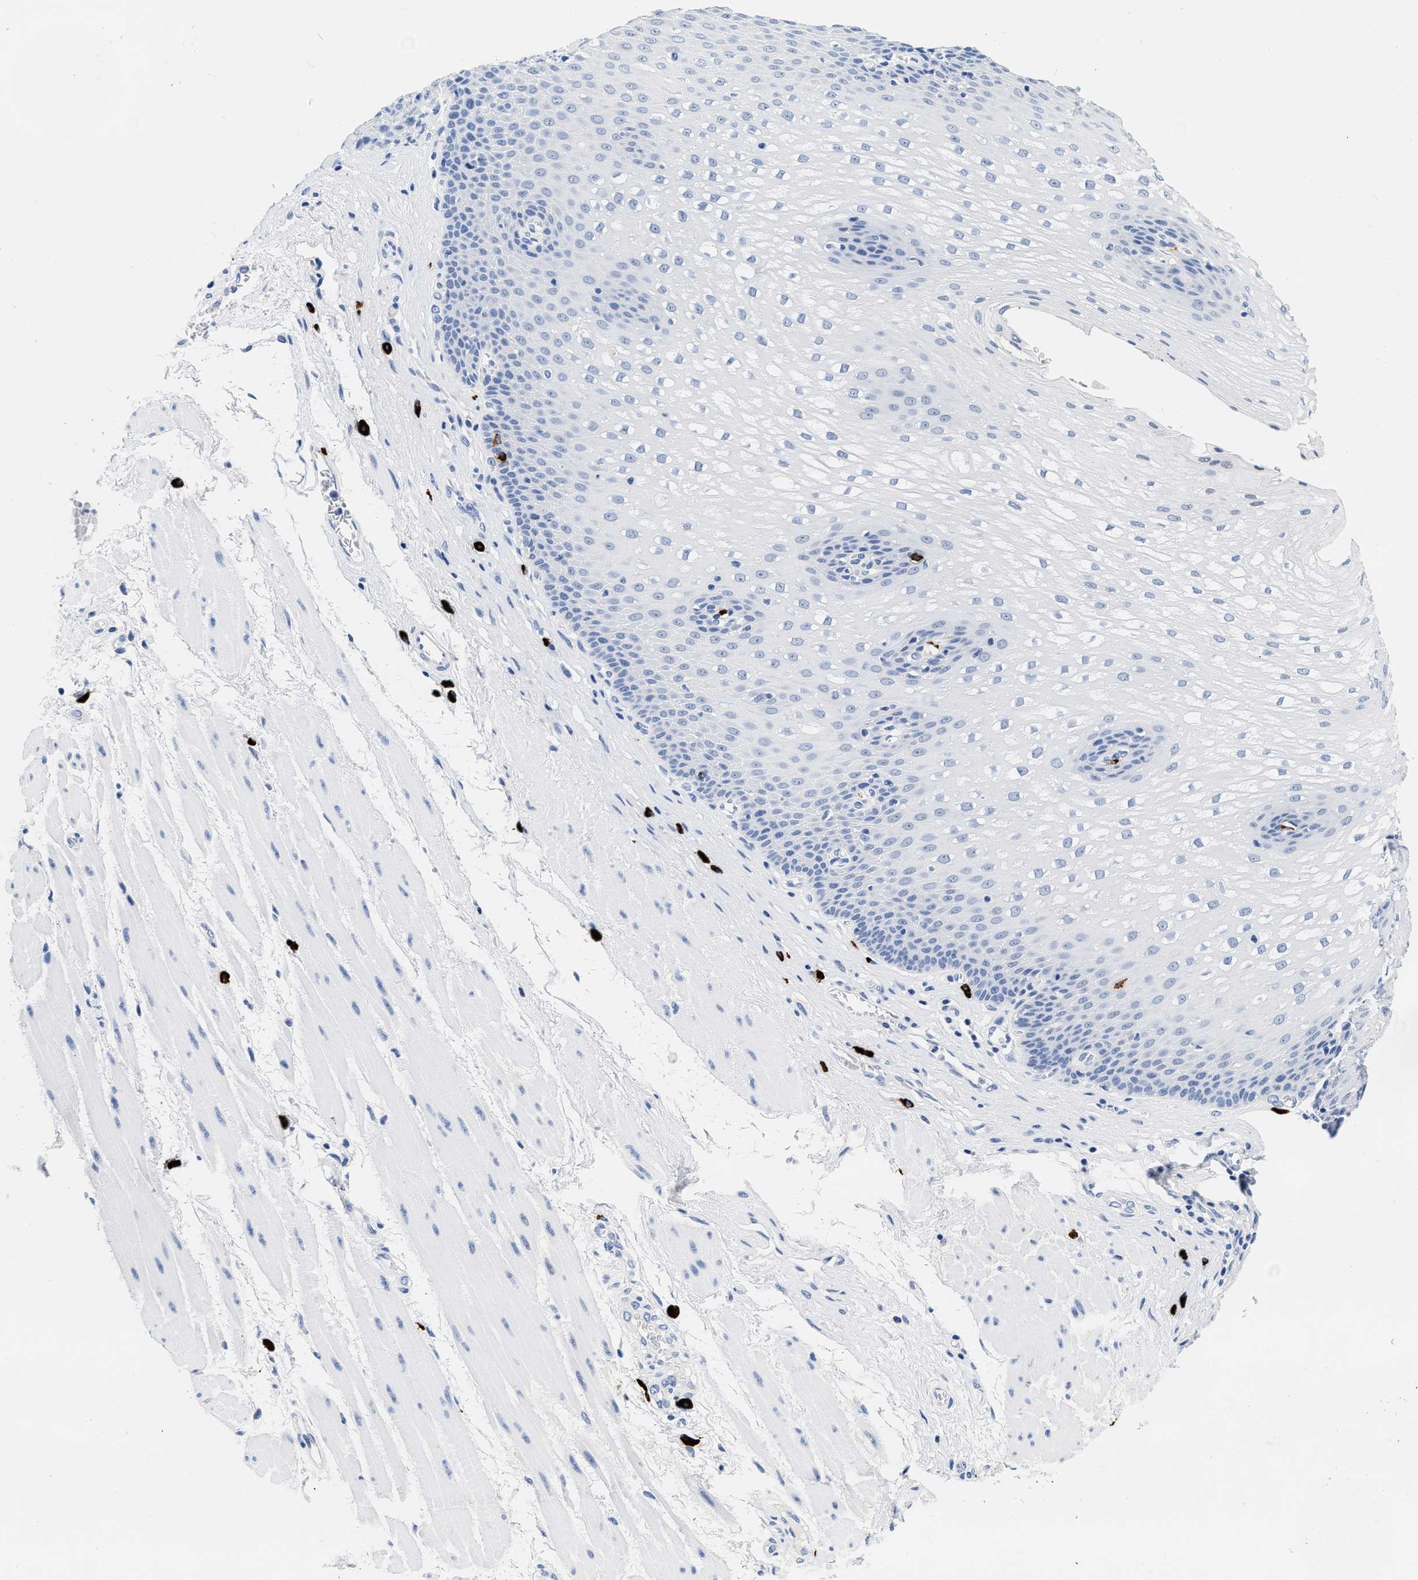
{"staining": {"intensity": "negative", "quantity": "none", "location": "none"}, "tissue": "esophagus", "cell_type": "Squamous epithelial cells", "image_type": "normal", "snomed": [{"axis": "morphology", "description": "Normal tissue, NOS"}, {"axis": "topography", "description": "Esophagus"}], "caption": "Immunohistochemistry photomicrograph of unremarkable human esophagus stained for a protein (brown), which demonstrates no staining in squamous epithelial cells.", "gene": "CER1", "patient": {"sex": "male", "age": 48}}